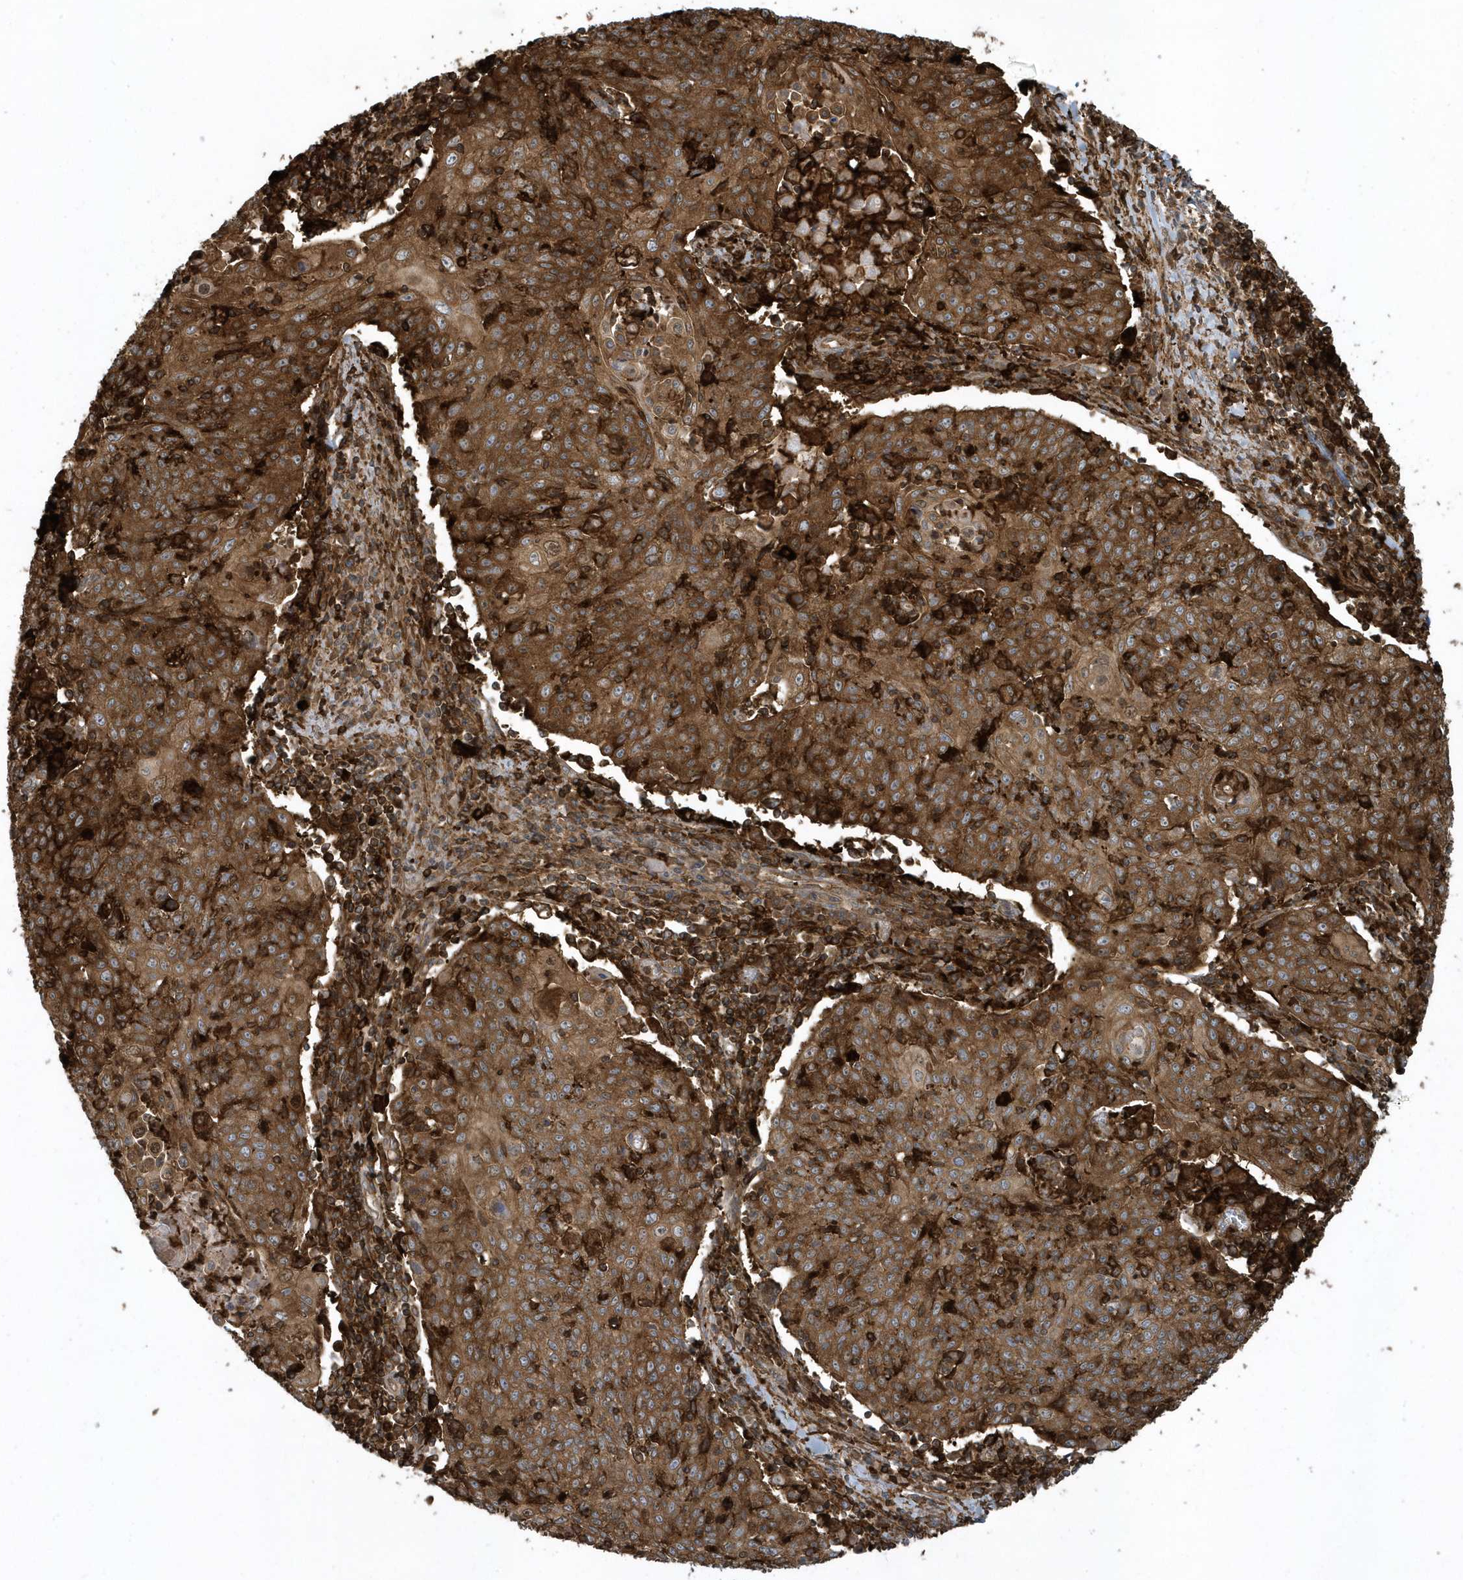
{"staining": {"intensity": "strong", "quantity": ">75%", "location": "cytoplasmic/membranous"}, "tissue": "cervical cancer", "cell_type": "Tumor cells", "image_type": "cancer", "snomed": [{"axis": "morphology", "description": "Squamous cell carcinoma, NOS"}, {"axis": "topography", "description": "Cervix"}], "caption": "This is a histology image of immunohistochemistry staining of cervical cancer, which shows strong expression in the cytoplasmic/membranous of tumor cells.", "gene": "CLCN6", "patient": {"sex": "female", "age": 48}}